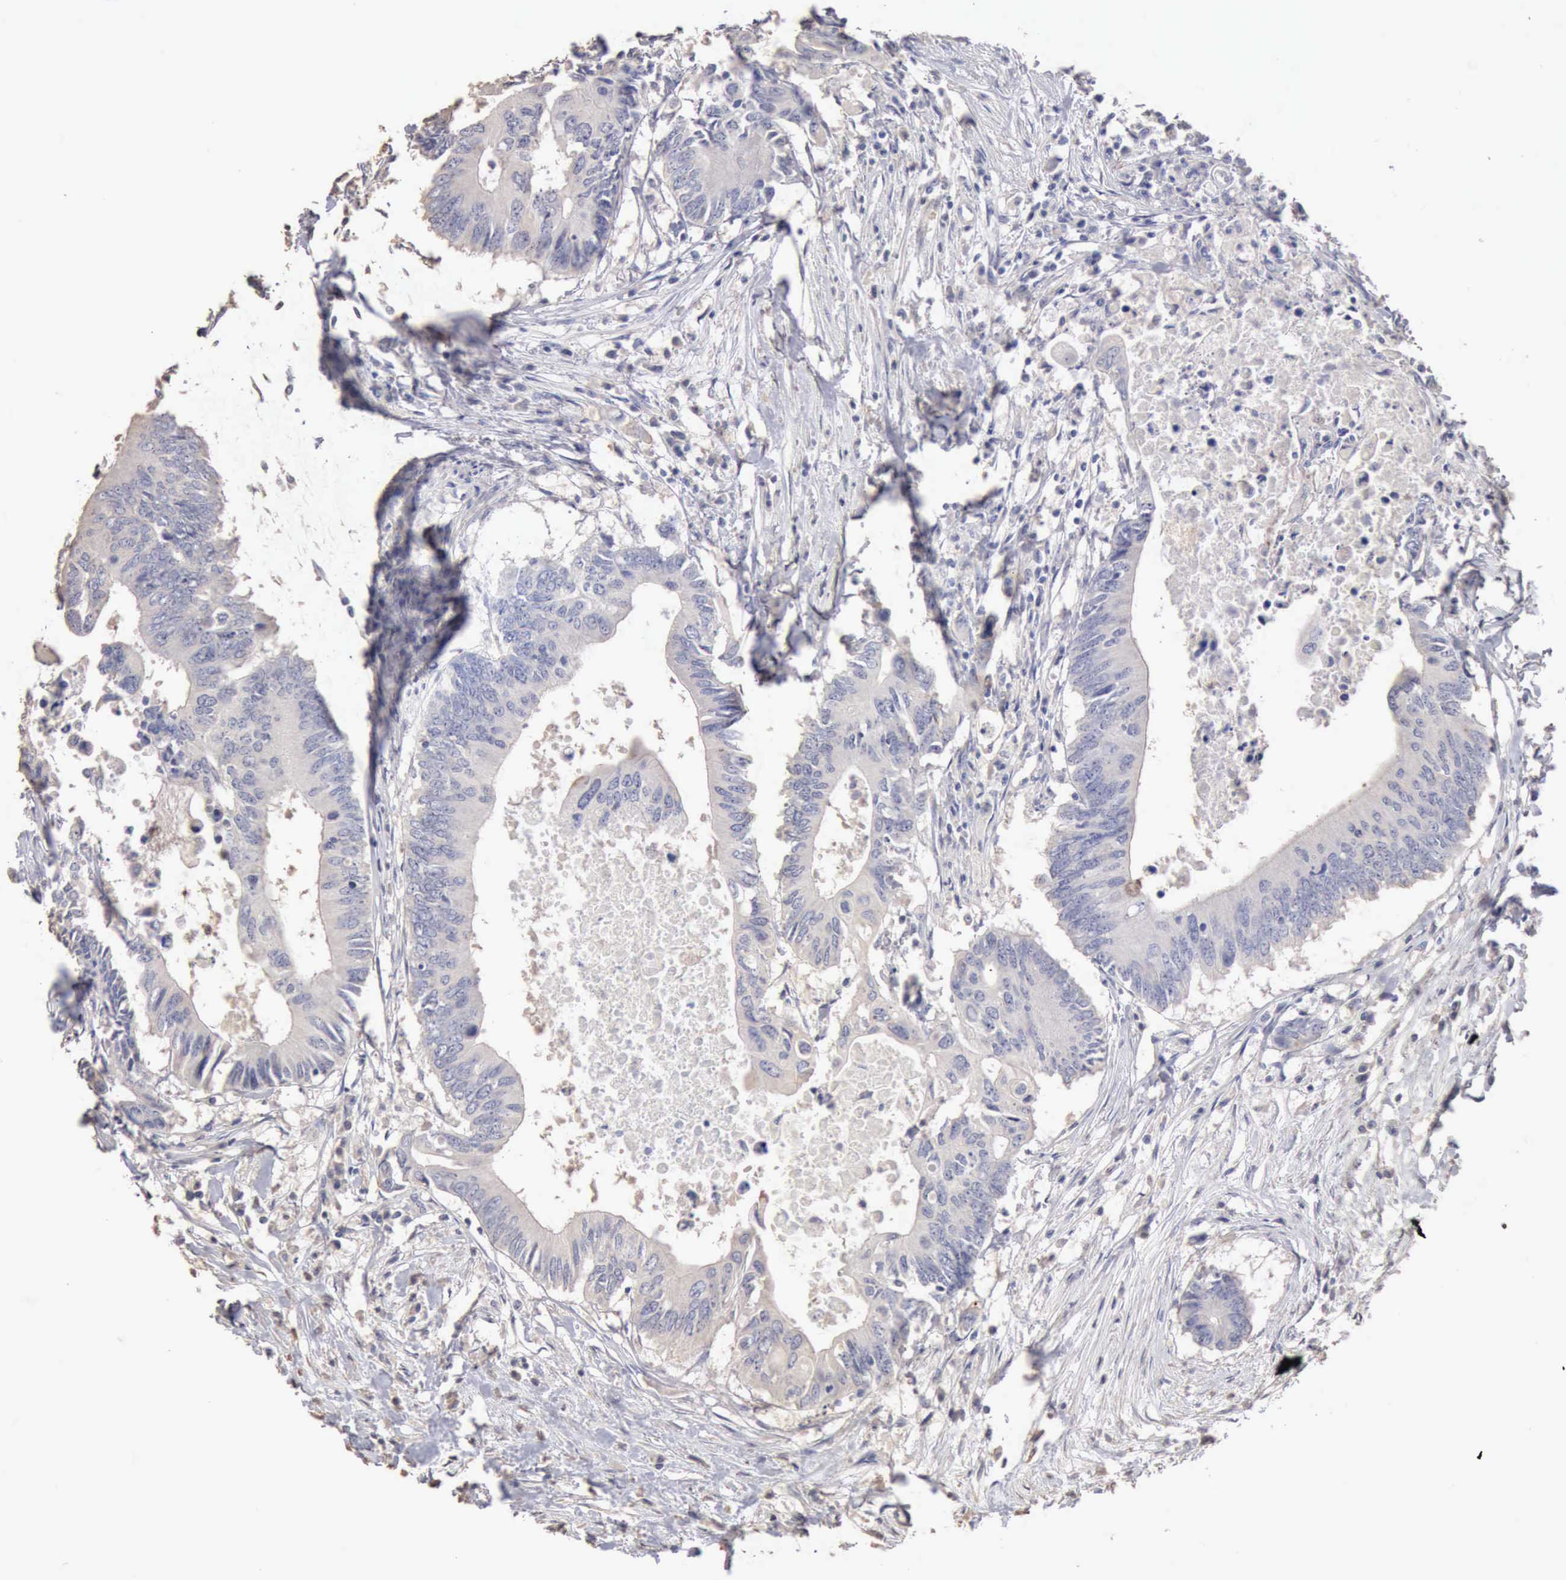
{"staining": {"intensity": "negative", "quantity": "none", "location": "none"}, "tissue": "colorectal cancer", "cell_type": "Tumor cells", "image_type": "cancer", "snomed": [{"axis": "morphology", "description": "Adenocarcinoma, NOS"}, {"axis": "topography", "description": "Colon"}], "caption": "Immunohistochemistry micrograph of colorectal cancer (adenocarcinoma) stained for a protein (brown), which displays no expression in tumor cells.", "gene": "KRT6B", "patient": {"sex": "male", "age": 71}}